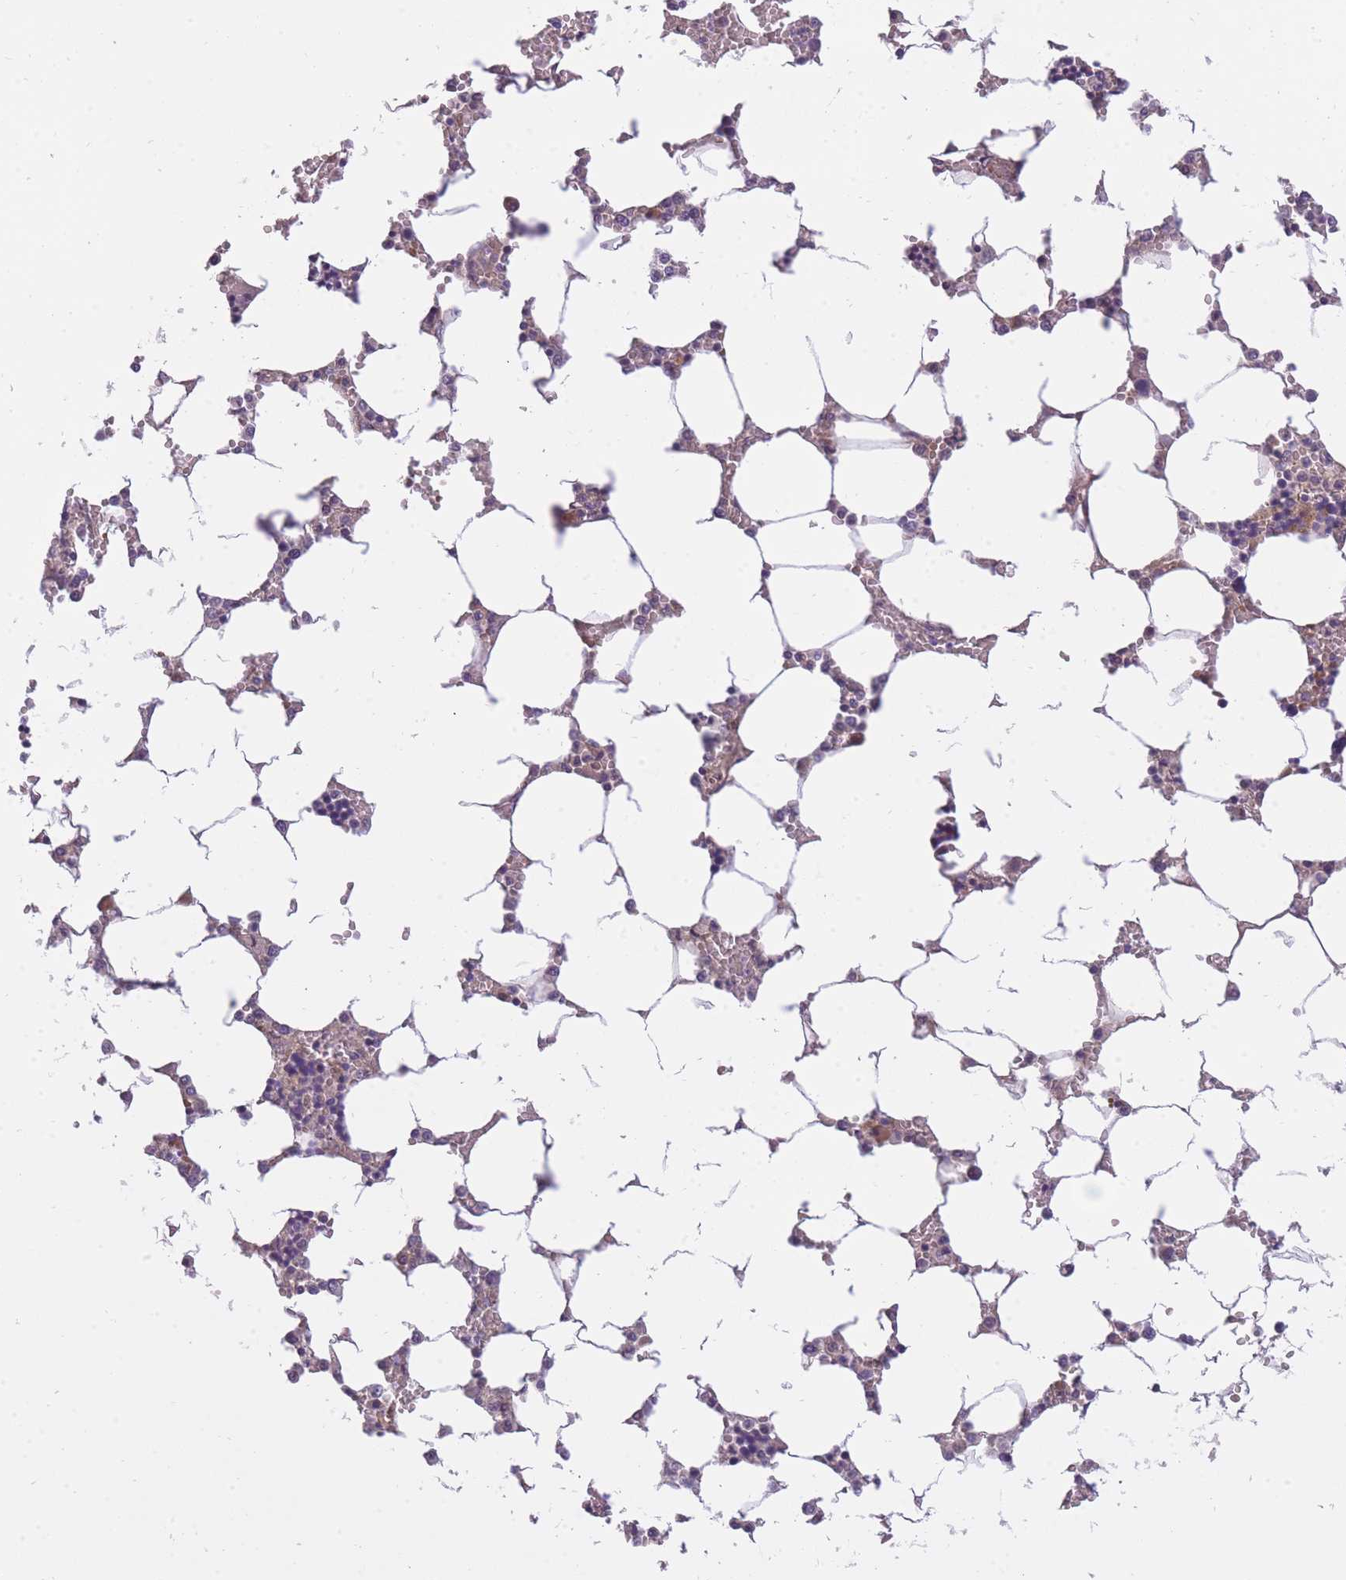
{"staining": {"intensity": "weak", "quantity": "<25%", "location": "cytoplasmic/membranous"}, "tissue": "bone marrow", "cell_type": "Hematopoietic cells", "image_type": "normal", "snomed": [{"axis": "morphology", "description": "Normal tissue, NOS"}, {"axis": "topography", "description": "Bone marrow"}], "caption": "A high-resolution micrograph shows IHC staining of unremarkable bone marrow, which displays no significant staining in hematopoietic cells.", "gene": "CRYGN", "patient": {"sex": "male", "age": 64}}